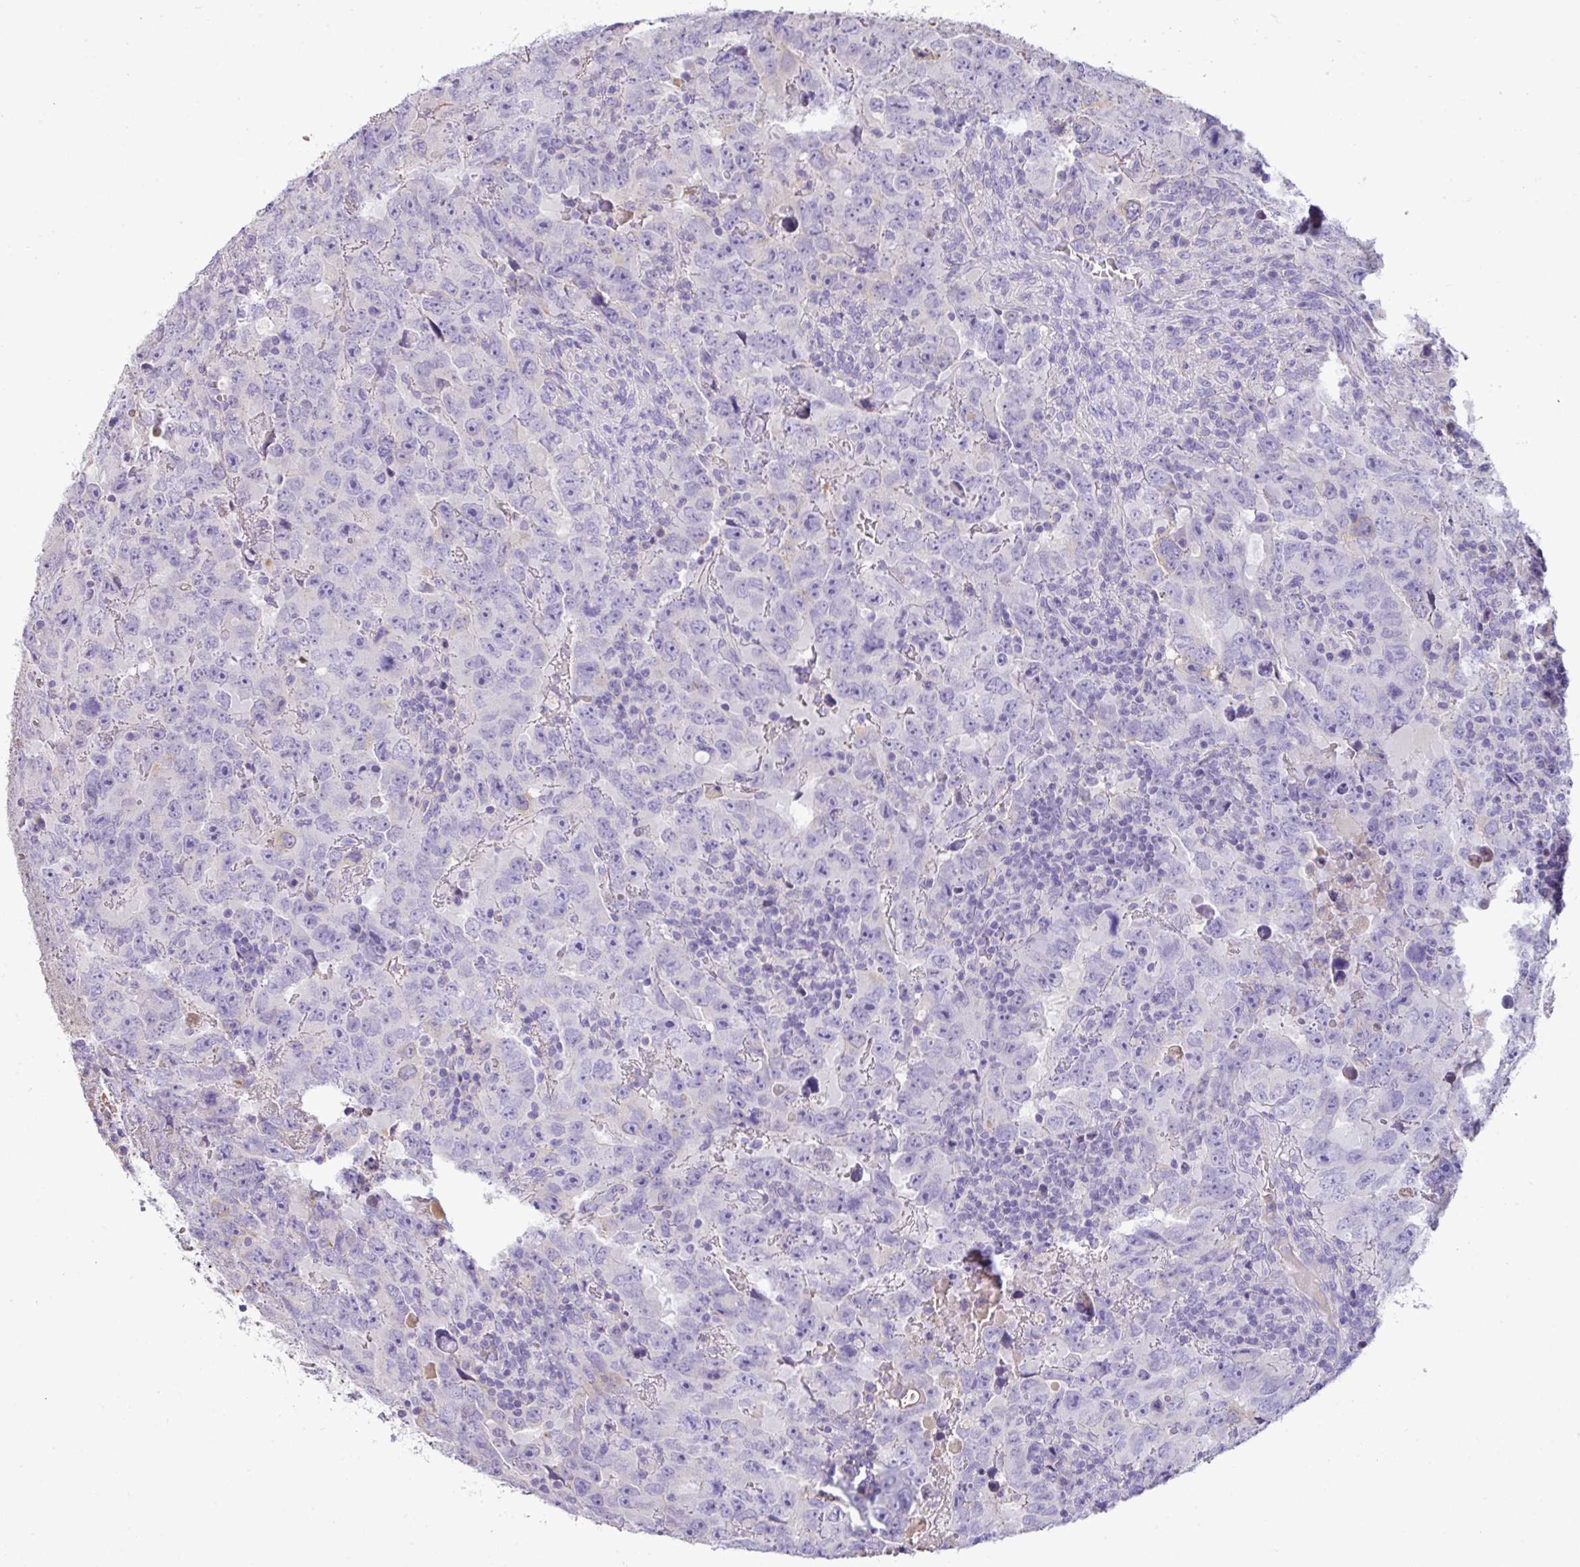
{"staining": {"intensity": "negative", "quantity": "none", "location": "none"}, "tissue": "testis cancer", "cell_type": "Tumor cells", "image_type": "cancer", "snomed": [{"axis": "morphology", "description": "Carcinoma, Embryonal, NOS"}, {"axis": "topography", "description": "Testis"}], "caption": "DAB (3,3'-diaminobenzidine) immunohistochemical staining of testis cancer exhibits no significant positivity in tumor cells.", "gene": "OR6C6", "patient": {"sex": "male", "age": 24}}